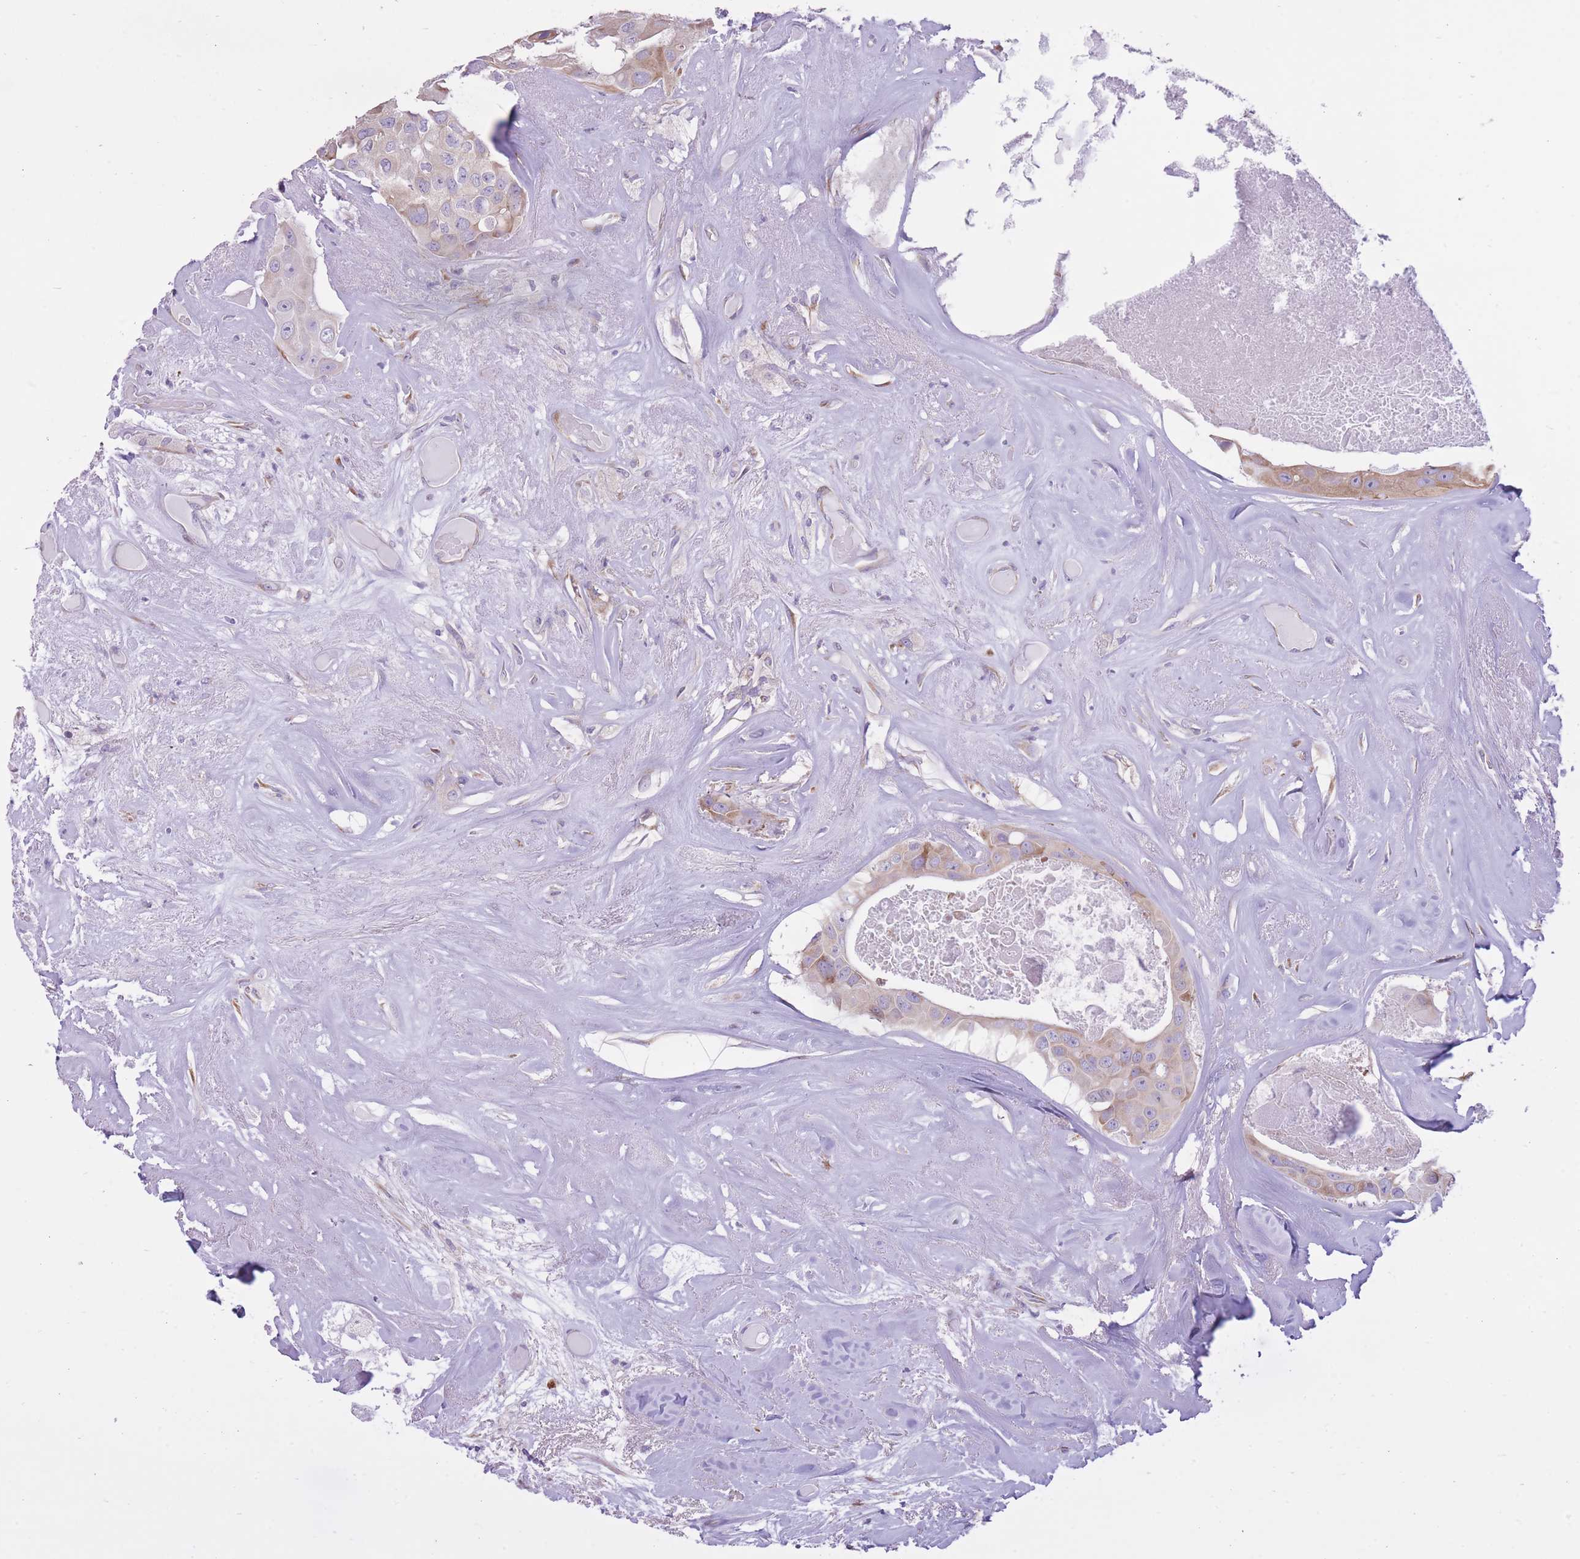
{"staining": {"intensity": "weak", "quantity": "<25%", "location": "cytoplasmic/membranous"}, "tissue": "head and neck cancer", "cell_type": "Tumor cells", "image_type": "cancer", "snomed": [{"axis": "morphology", "description": "Adenocarcinoma, NOS"}, {"axis": "morphology", "description": "Adenocarcinoma, metastatic, NOS"}, {"axis": "topography", "description": "Head-Neck"}], "caption": "Head and neck cancer was stained to show a protein in brown. There is no significant staining in tumor cells. (Stains: DAB immunohistochemistry with hematoxylin counter stain, Microscopy: brightfield microscopy at high magnification).", "gene": "ZNF501", "patient": {"sex": "male", "age": 75}}